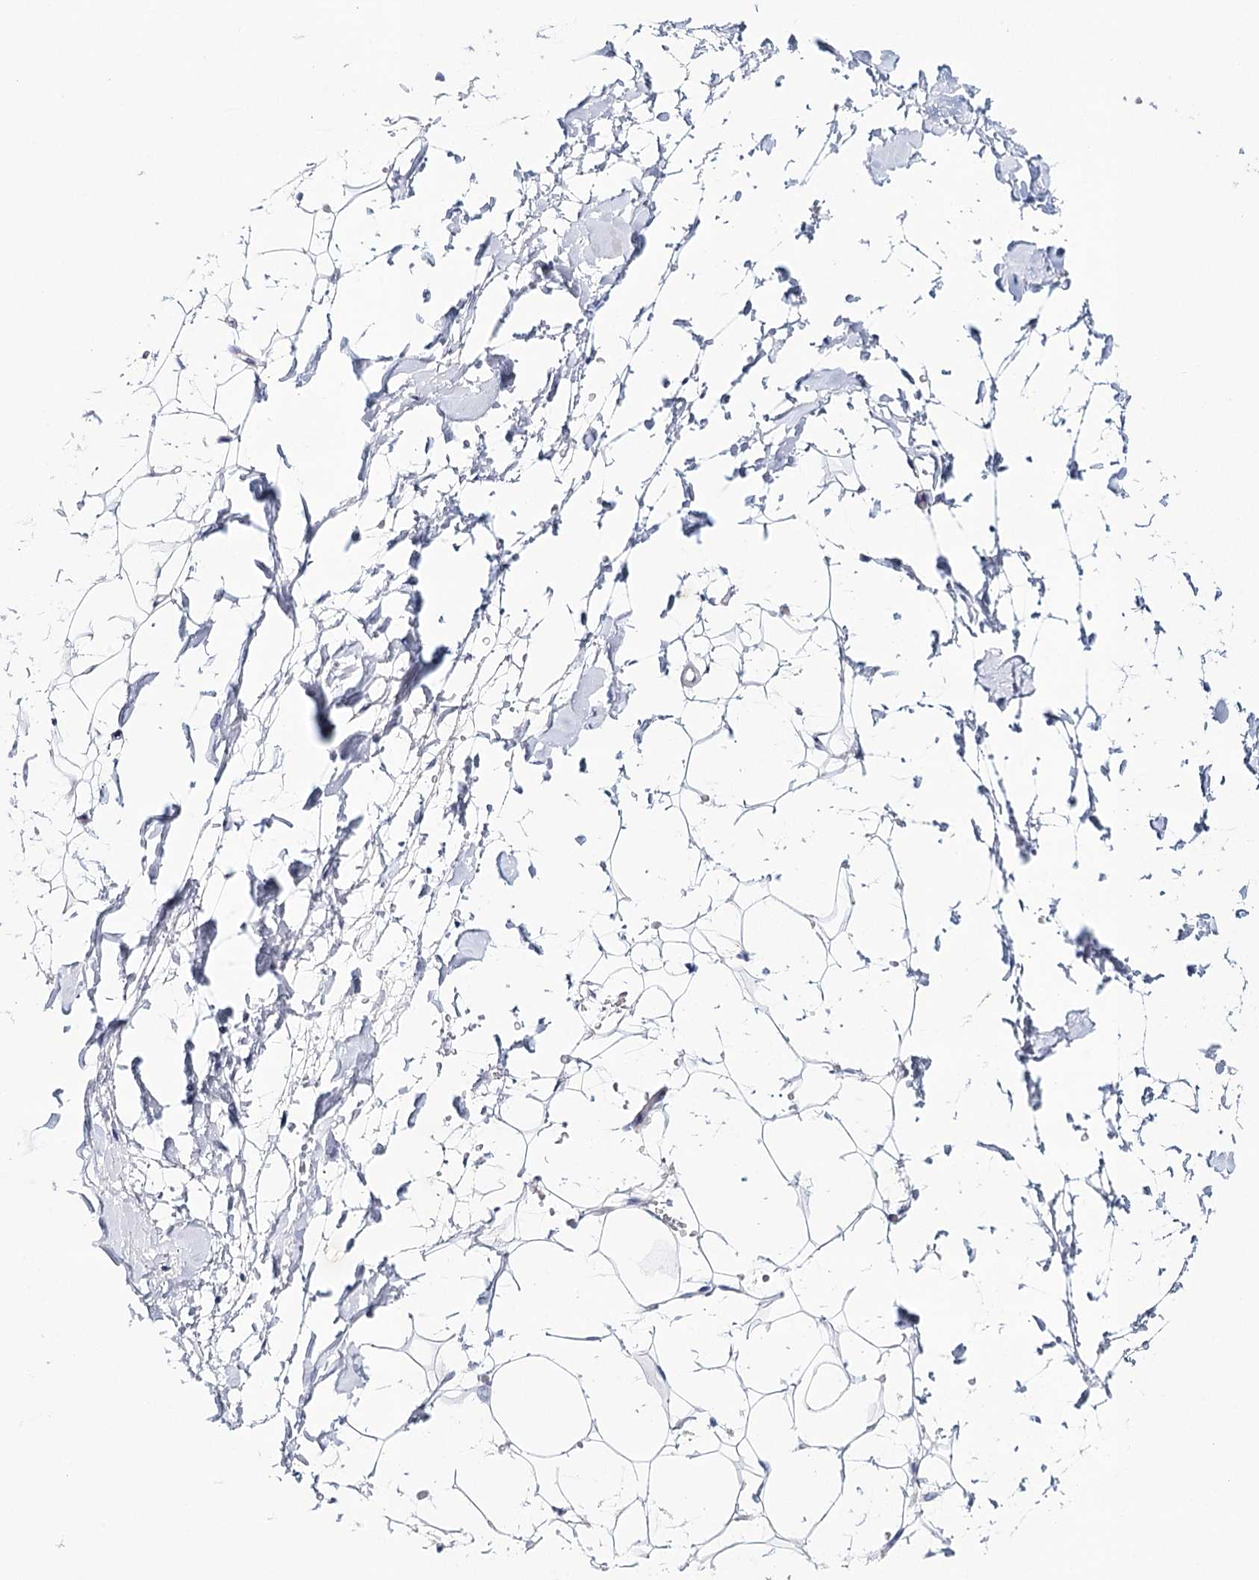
{"staining": {"intensity": "negative", "quantity": "none", "location": "none"}, "tissue": "adipose tissue", "cell_type": "Adipocytes", "image_type": "normal", "snomed": [{"axis": "morphology", "description": "Normal tissue, NOS"}, {"axis": "topography", "description": "Breast"}], "caption": "DAB immunohistochemical staining of normal human adipose tissue shows no significant staining in adipocytes. (Brightfield microscopy of DAB IHC at high magnification).", "gene": "HSPA4L", "patient": {"sex": "female", "age": 26}}